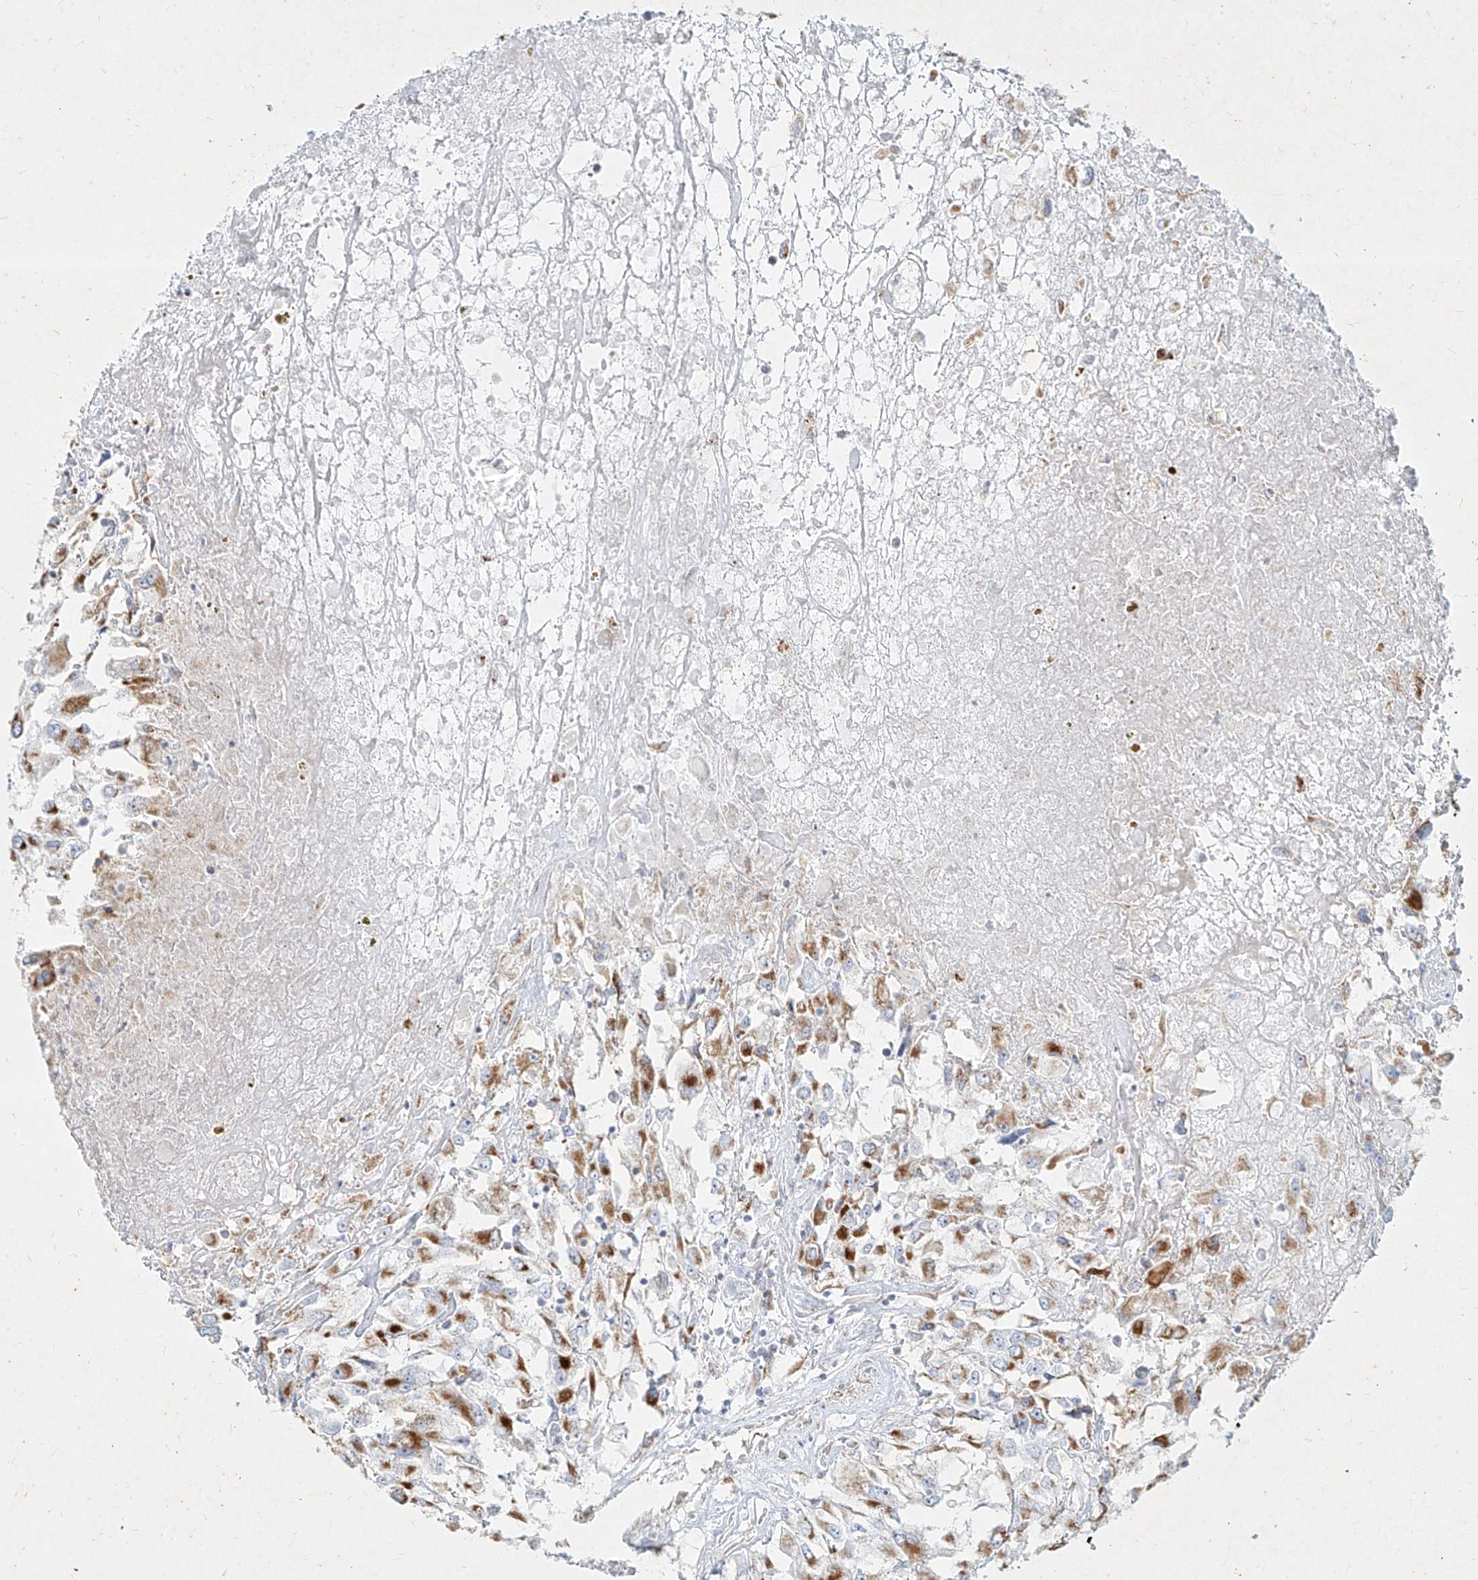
{"staining": {"intensity": "moderate", "quantity": "25%-75%", "location": "cytoplasmic/membranous"}, "tissue": "renal cancer", "cell_type": "Tumor cells", "image_type": "cancer", "snomed": [{"axis": "morphology", "description": "Adenocarcinoma, NOS"}, {"axis": "topography", "description": "Kidney"}], "caption": "A medium amount of moderate cytoplasmic/membranous staining is seen in approximately 25%-75% of tumor cells in renal cancer tissue.", "gene": "MTX2", "patient": {"sex": "female", "age": 52}}